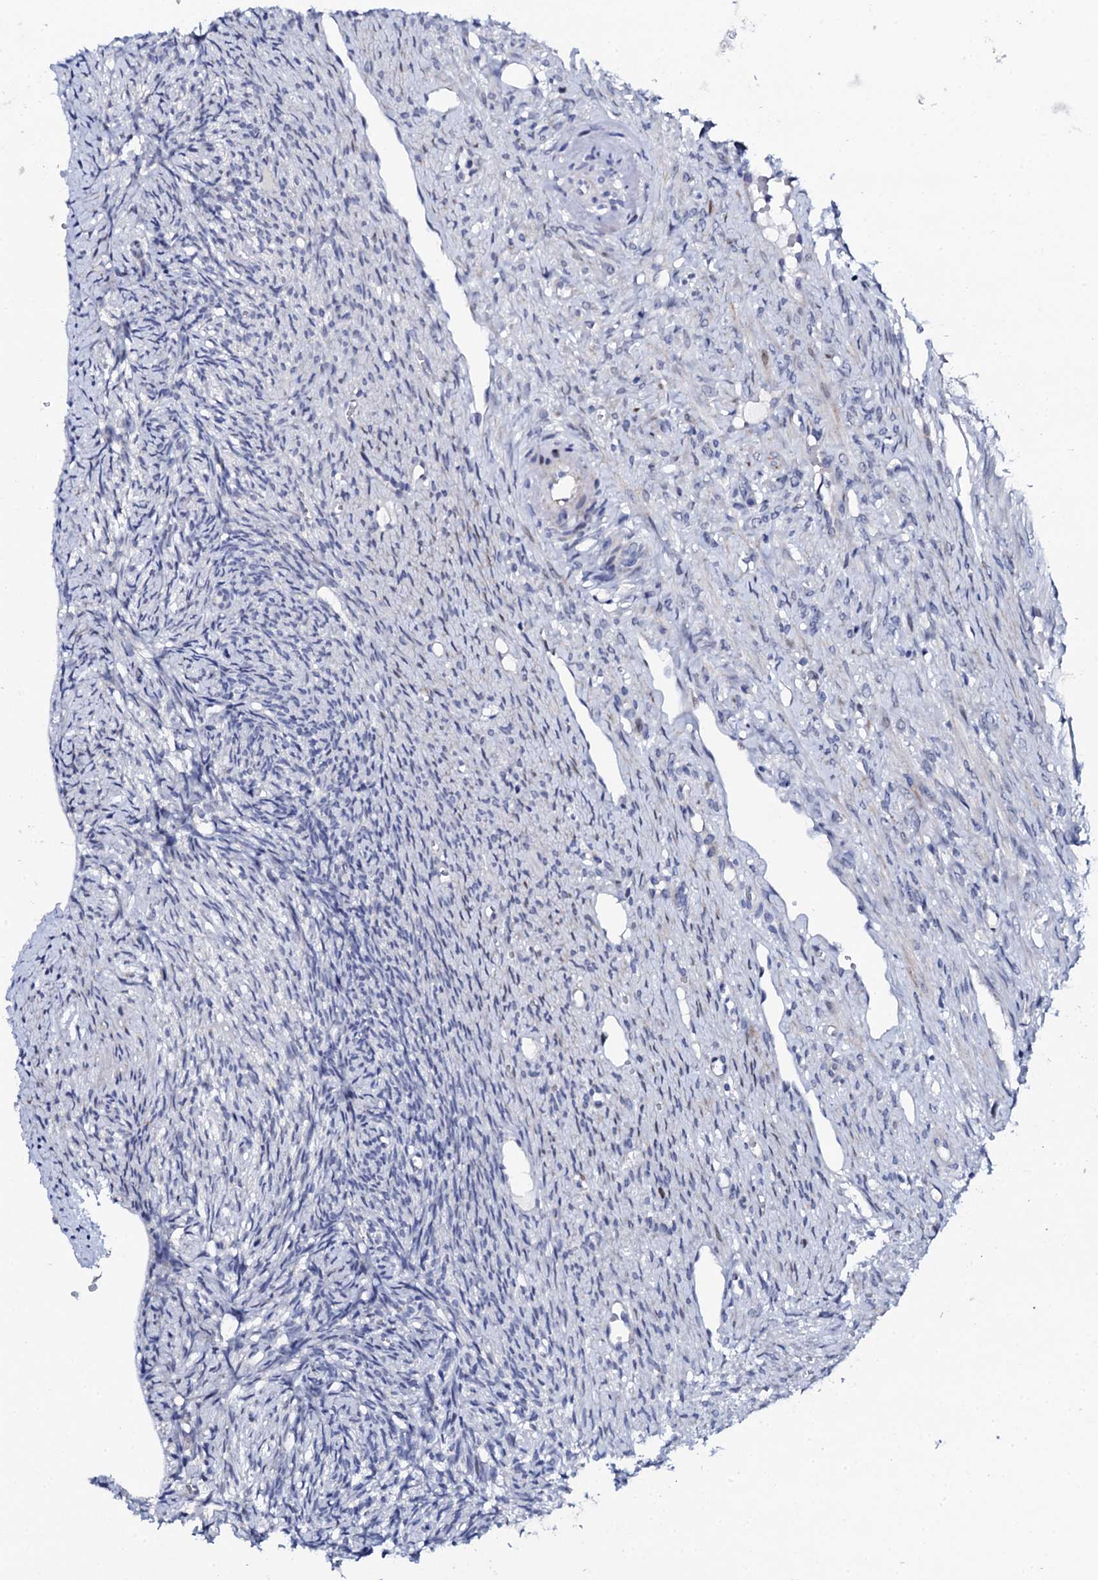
{"staining": {"intensity": "negative", "quantity": "none", "location": "none"}, "tissue": "ovary", "cell_type": "Ovarian stroma cells", "image_type": "normal", "snomed": [{"axis": "morphology", "description": "Normal tissue, NOS"}, {"axis": "topography", "description": "Ovary"}], "caption": "This photomicrograph is of normal ovary stained with immunohistochemistry to label a protein in brown with the nuclei are counter-stained blue. There is no positivity in ovarian stroma cells.", "gene": "NUDT13", "patient": {"sex": "female", "age": 51}}